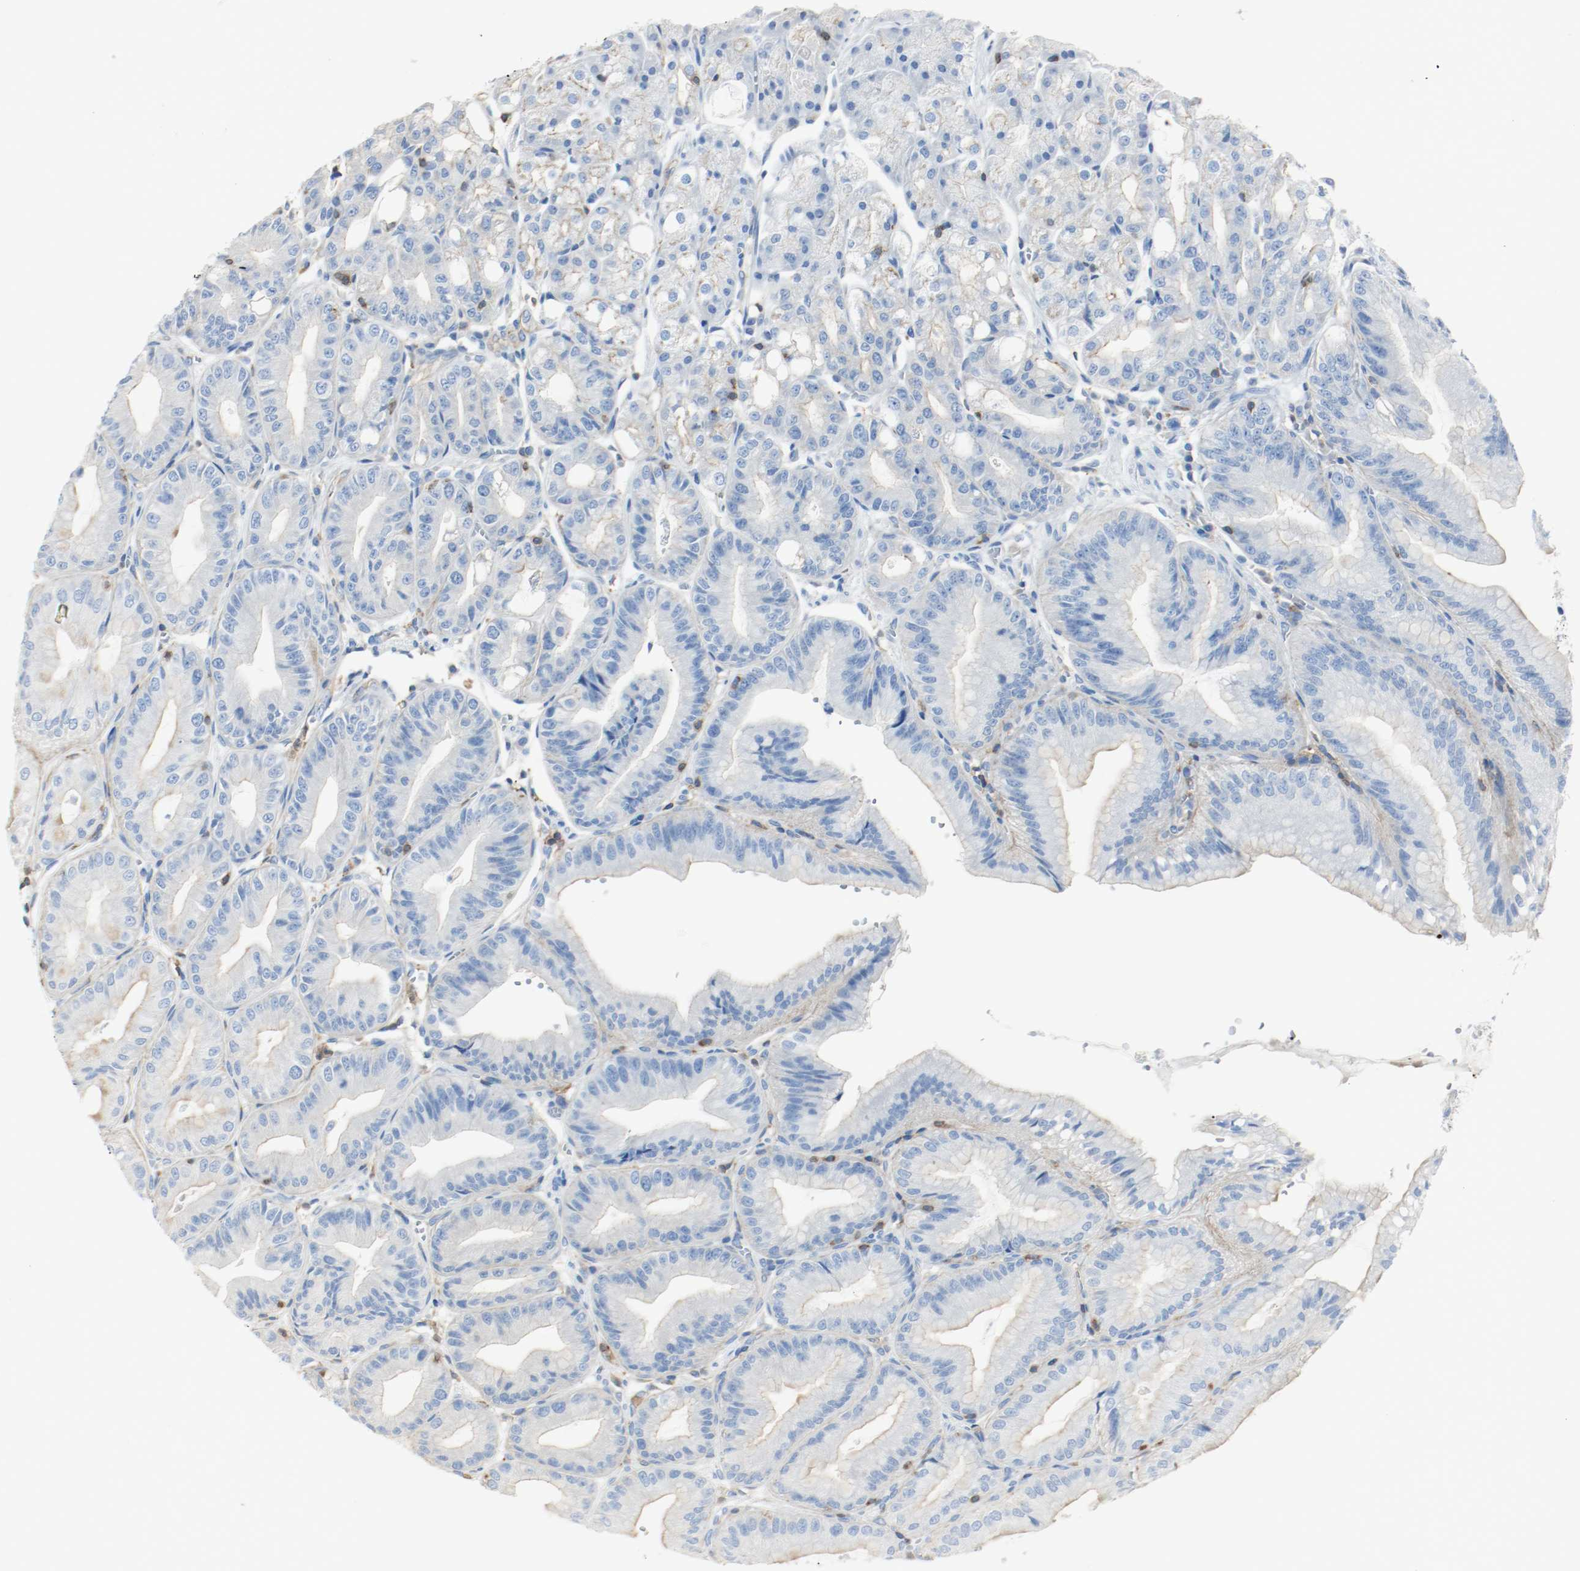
{"staining": {"intensity": "weak", "quantity": "25%-75%", "location": "cytoplasmic/membranous"}, "tissue": "stomach", "cell_type": "Glandular cells", "image_type": "normal", "snomed": [{"axis": "morphology", "description": "Normal tissue, NOS"}, {"axis": "topography", "description": "Stomach, lower"}], "caption": "Protein staining demonstrates weak cytoplasmic/membranous positivity in approximately 25%-75% of glandular cells in normal stomach. The staining was performed using DAB, with brown indicating positive protein expression. Nuclei are stained blue with hematoxylin.", "gene": "ARPC1B", "patient": {"sex": "male", "age": 71}}